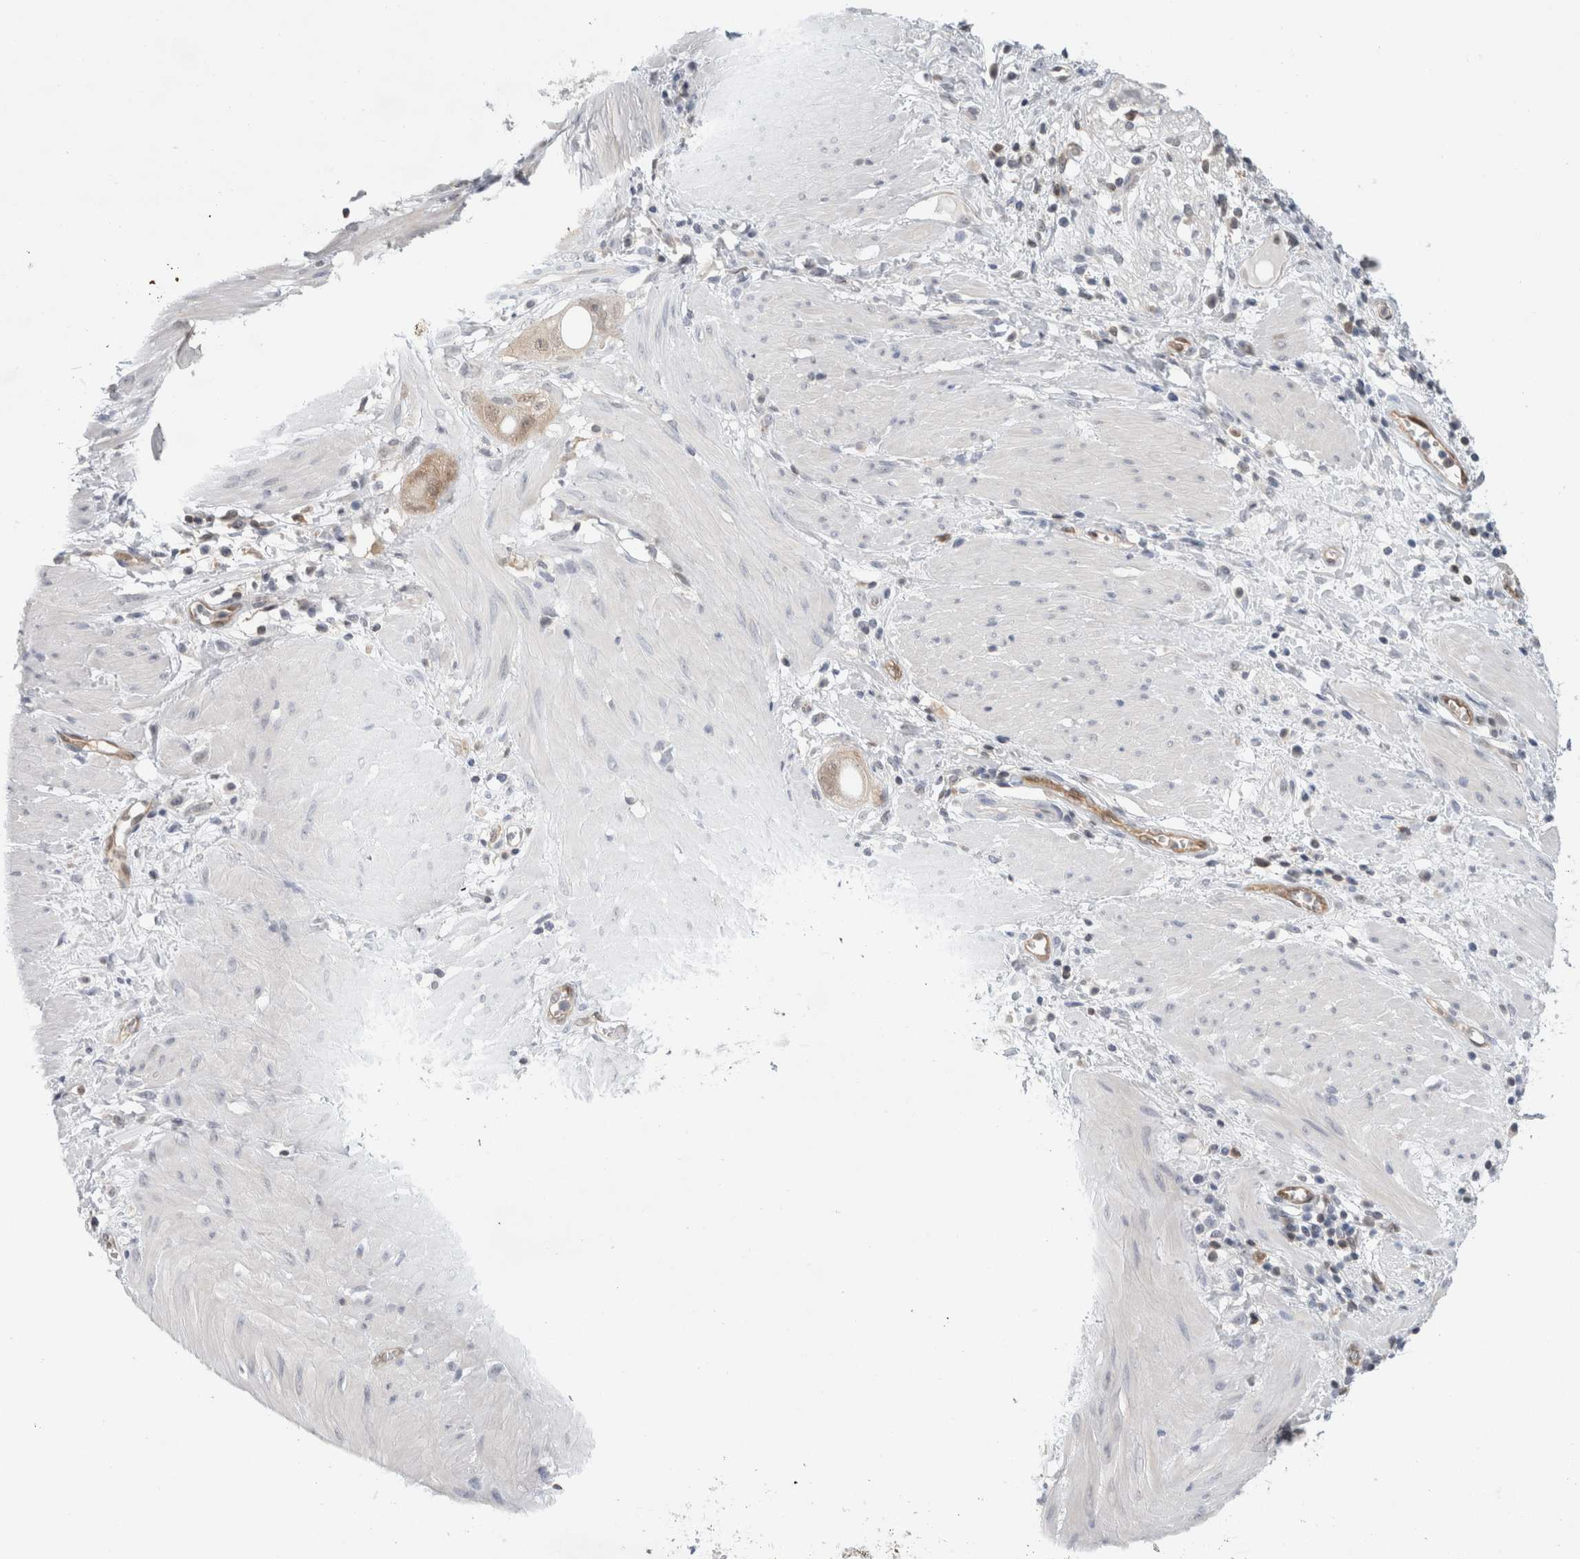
{"staining": {"intensity": "weak", "quantity": ">75%", "location": "cytoplasmic/membranous"}, "tissue": "stomach cancer", "cell_type": "Tumor cells", "image_type": "cancer", "snomed": [{"axis": "morphology", "description": "Adenocarcinoma, NOS"}, {"axis": "topography", "description": "Stomach"}, {"axis": "topography", "description": "Stomach, lower"}], "caption": "Brown immunohistochemical staining in human adenocarcinoma (stomach) displays weak cytoplasmic/membranous expression in approximately >75% of tumor cells.", "gene": "CASP6", "patient": {"sex": "female", "age": 48}}